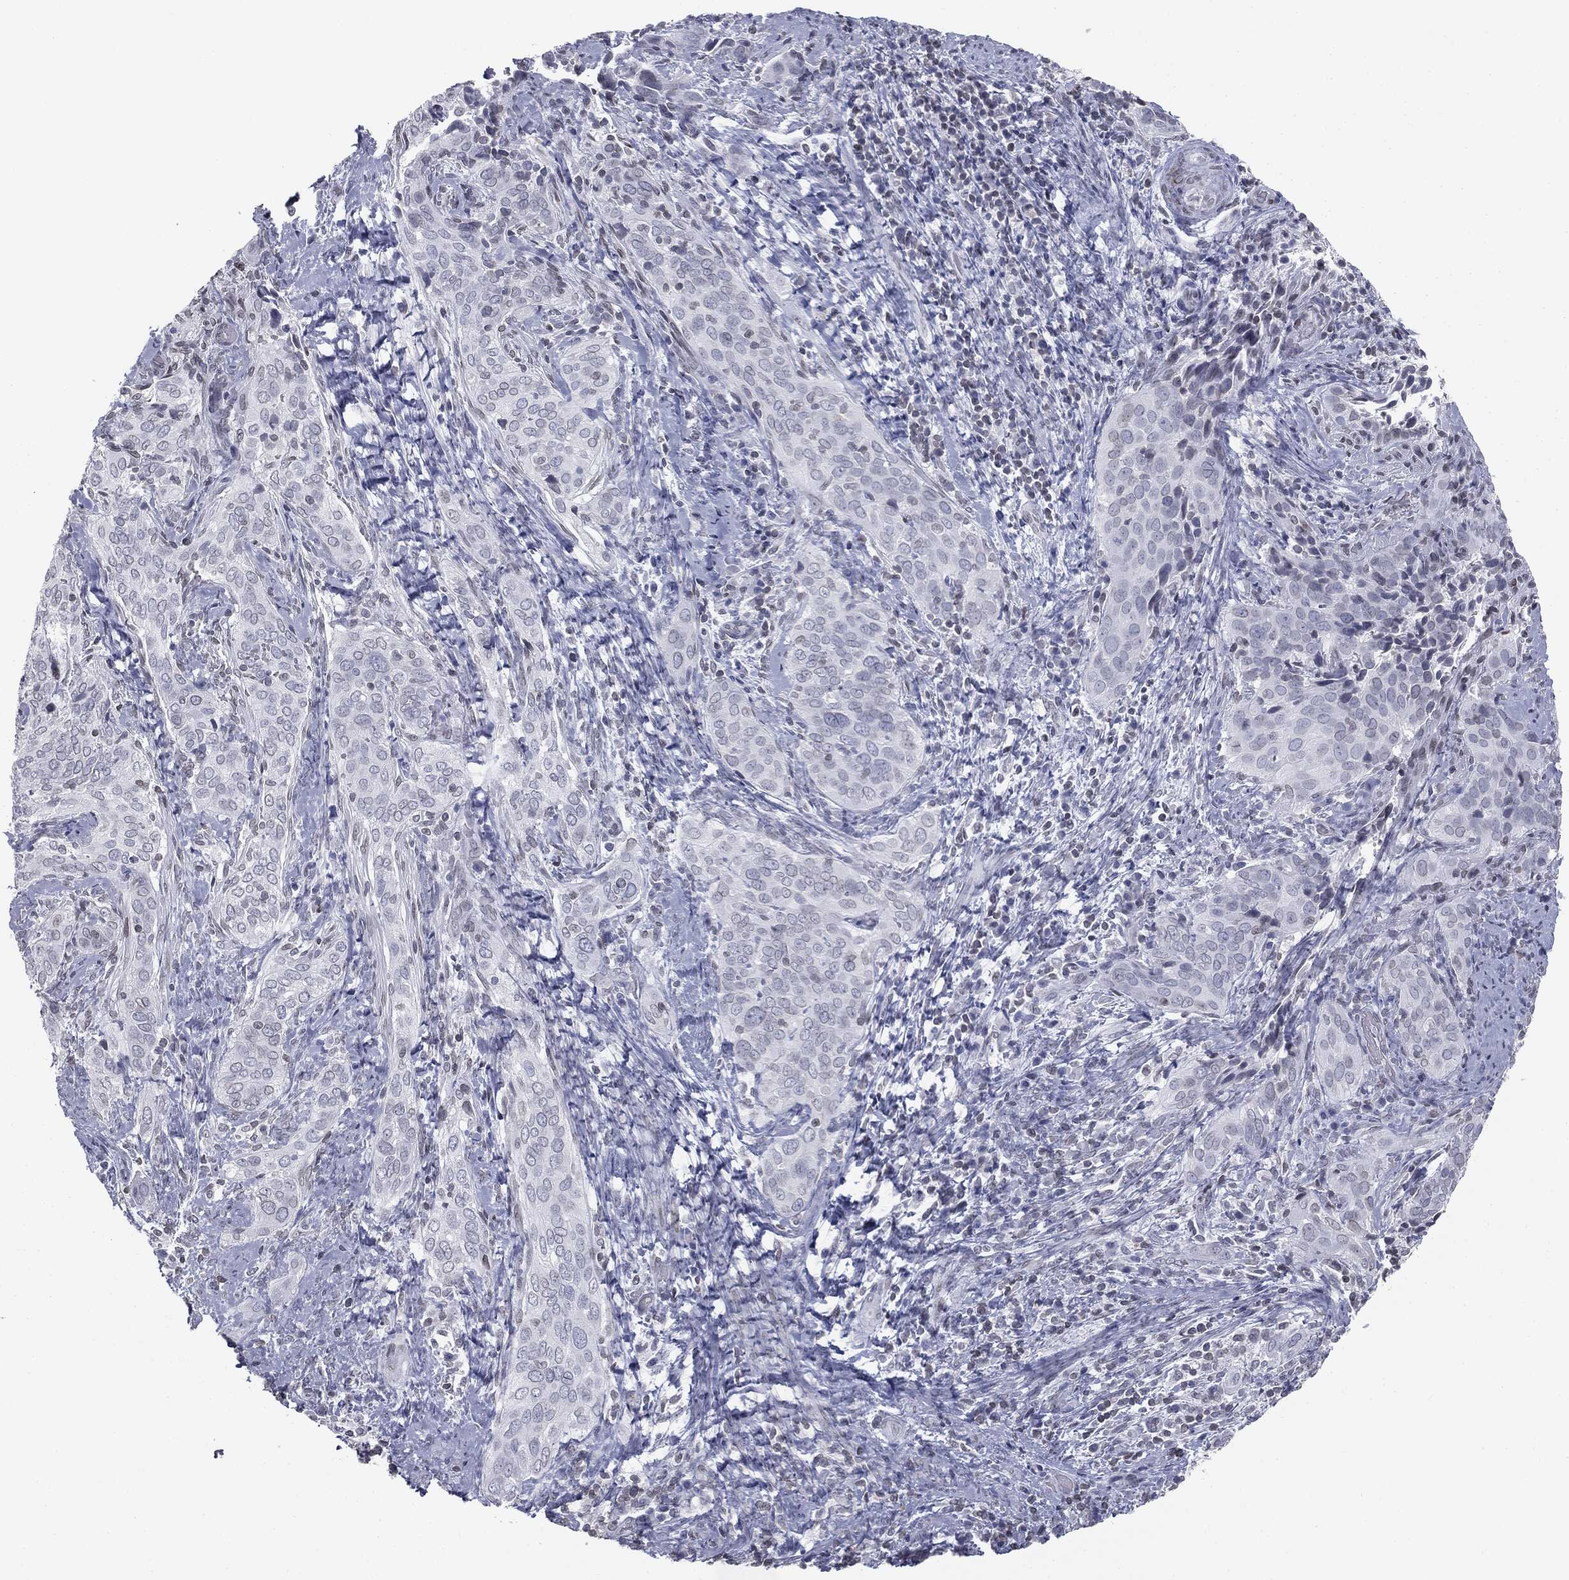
{"staining": {"intensity": "weak", "quantity": "<25%", "location": "nuclear"}, "tissue": "cervical cancer", "cell_type": "Tumor cells", "image_type": "cancer", "snomed": [{"axis": "morphology", "description": "Squamous cell carcinoma, NOS"}, {"axis": "topography", "description": "Cervix"}], "caption": "An immunohistochemistry (IHC) micrograph of cervical cancer (squamous cell carcinoma) is shown. There is no staining in tumor cells of cervical cancer (squamous cell carcinoma).", "gene": "ALDOB", "patient": {"sex": "female", "age": 38}}